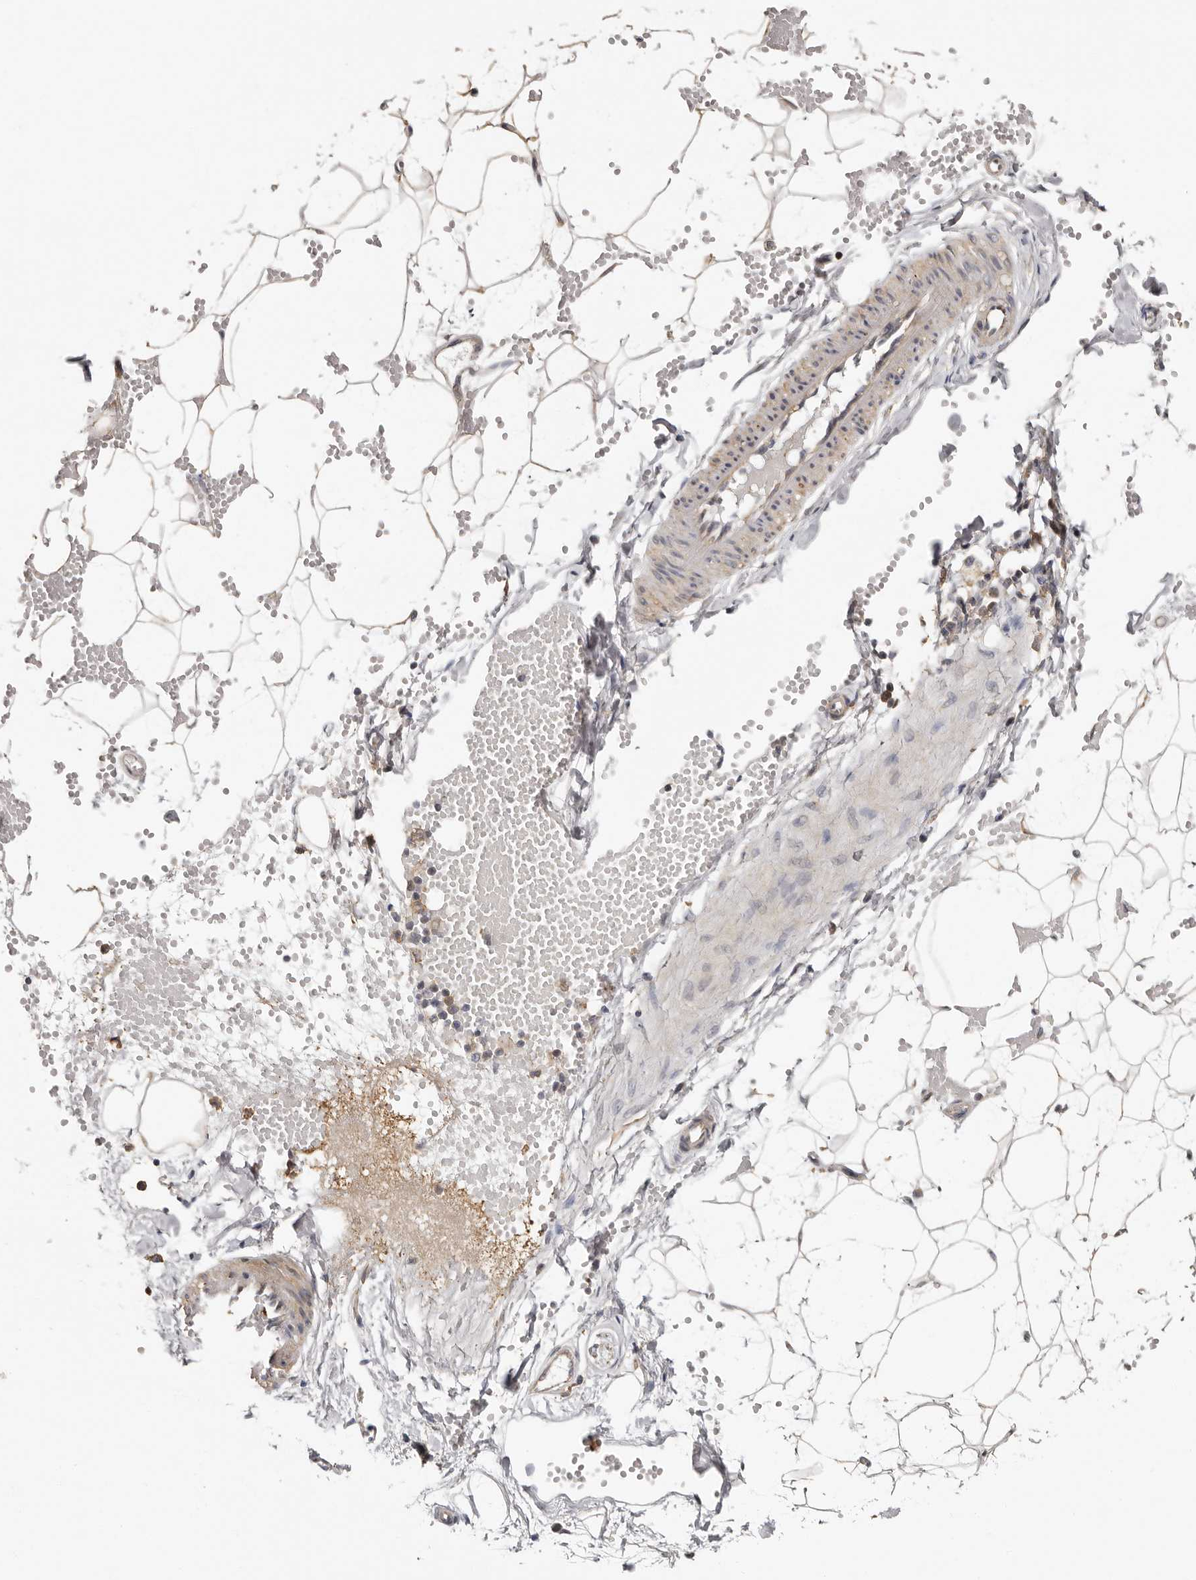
{"staining": {"intensity": "weak", "quantity": "25%-75%", "location": "cytoplasmic/membranous"}, "tissue": "adipose tissue", "cell_type": "Adipocytes", "image_type": "normal", "snomed": [{"axis": "morphology", "description": "Normal tissue, NOS"}, {"axis": "topography", "description": "Breast"}], "caption": "An image of human adipose tissue stained for a protein demonstrates weak cytoplasmic/membranous brown staining in adipocytes. The staining was performed using DAB to visualize the protein expression in brown, while the nuclei were stained in blue with hematoxylin (Magnification: 20x).", "gene": "MSRB2", "patient": {"sex": "female", "age": 23}}